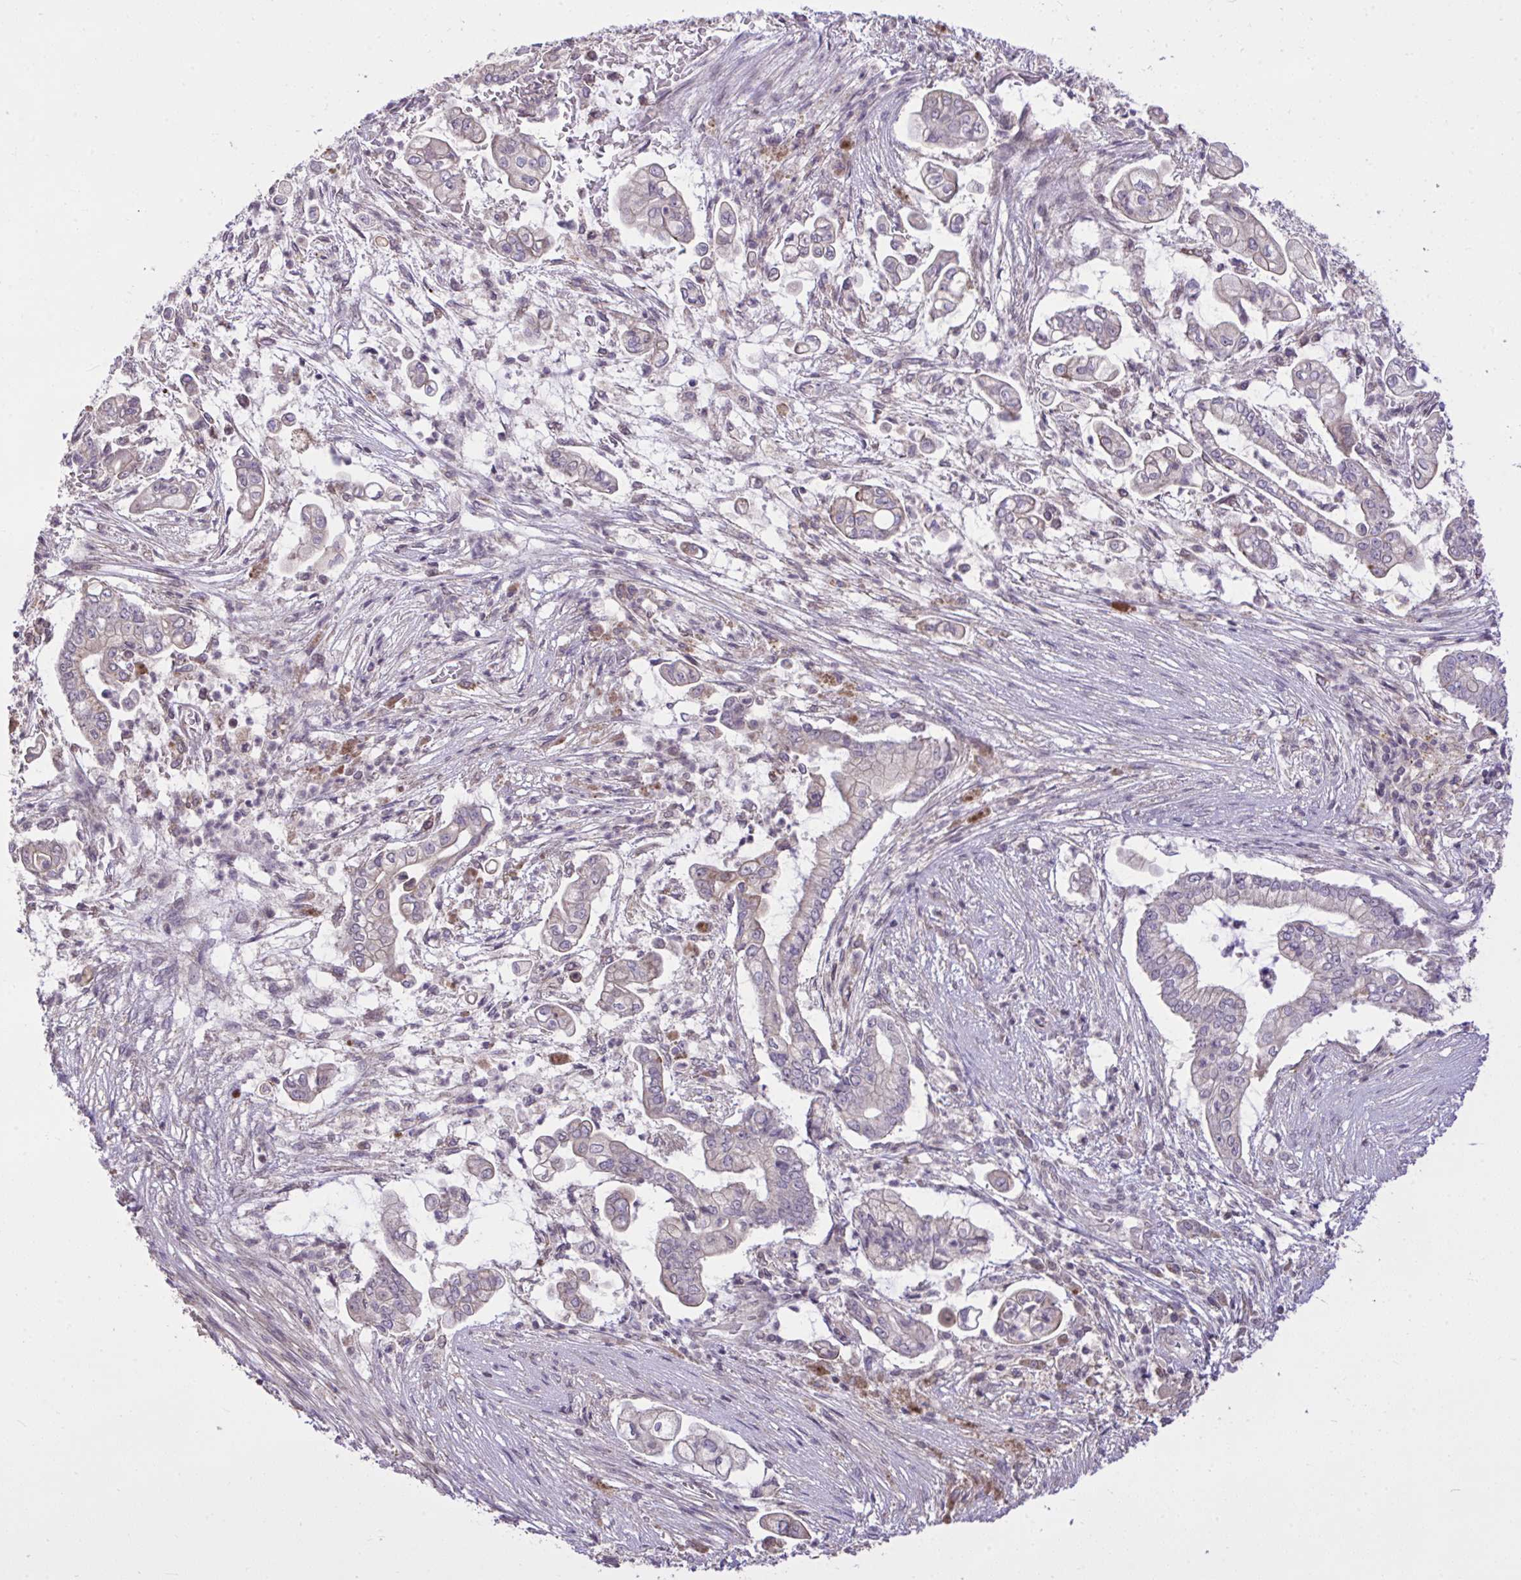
{"staining": {"intensity": "negative", "quantity": "none", "location": "none"}, "tissue": "pancreatic cancer", "cell_type": "Tumor cells", "image_type": "cancer", "snomed": [{"axis": "morphology", "description": "Adenocarcinoma, NOS"}, {"axis": "topography", "description": "Pancreas"}], "caption": "Immunohistochemistry of pancreatic cancer demonstrates no positivity in tumor cells.", "gene": "CYP20A1", "patient": {"sex": "female", "age": 69}}